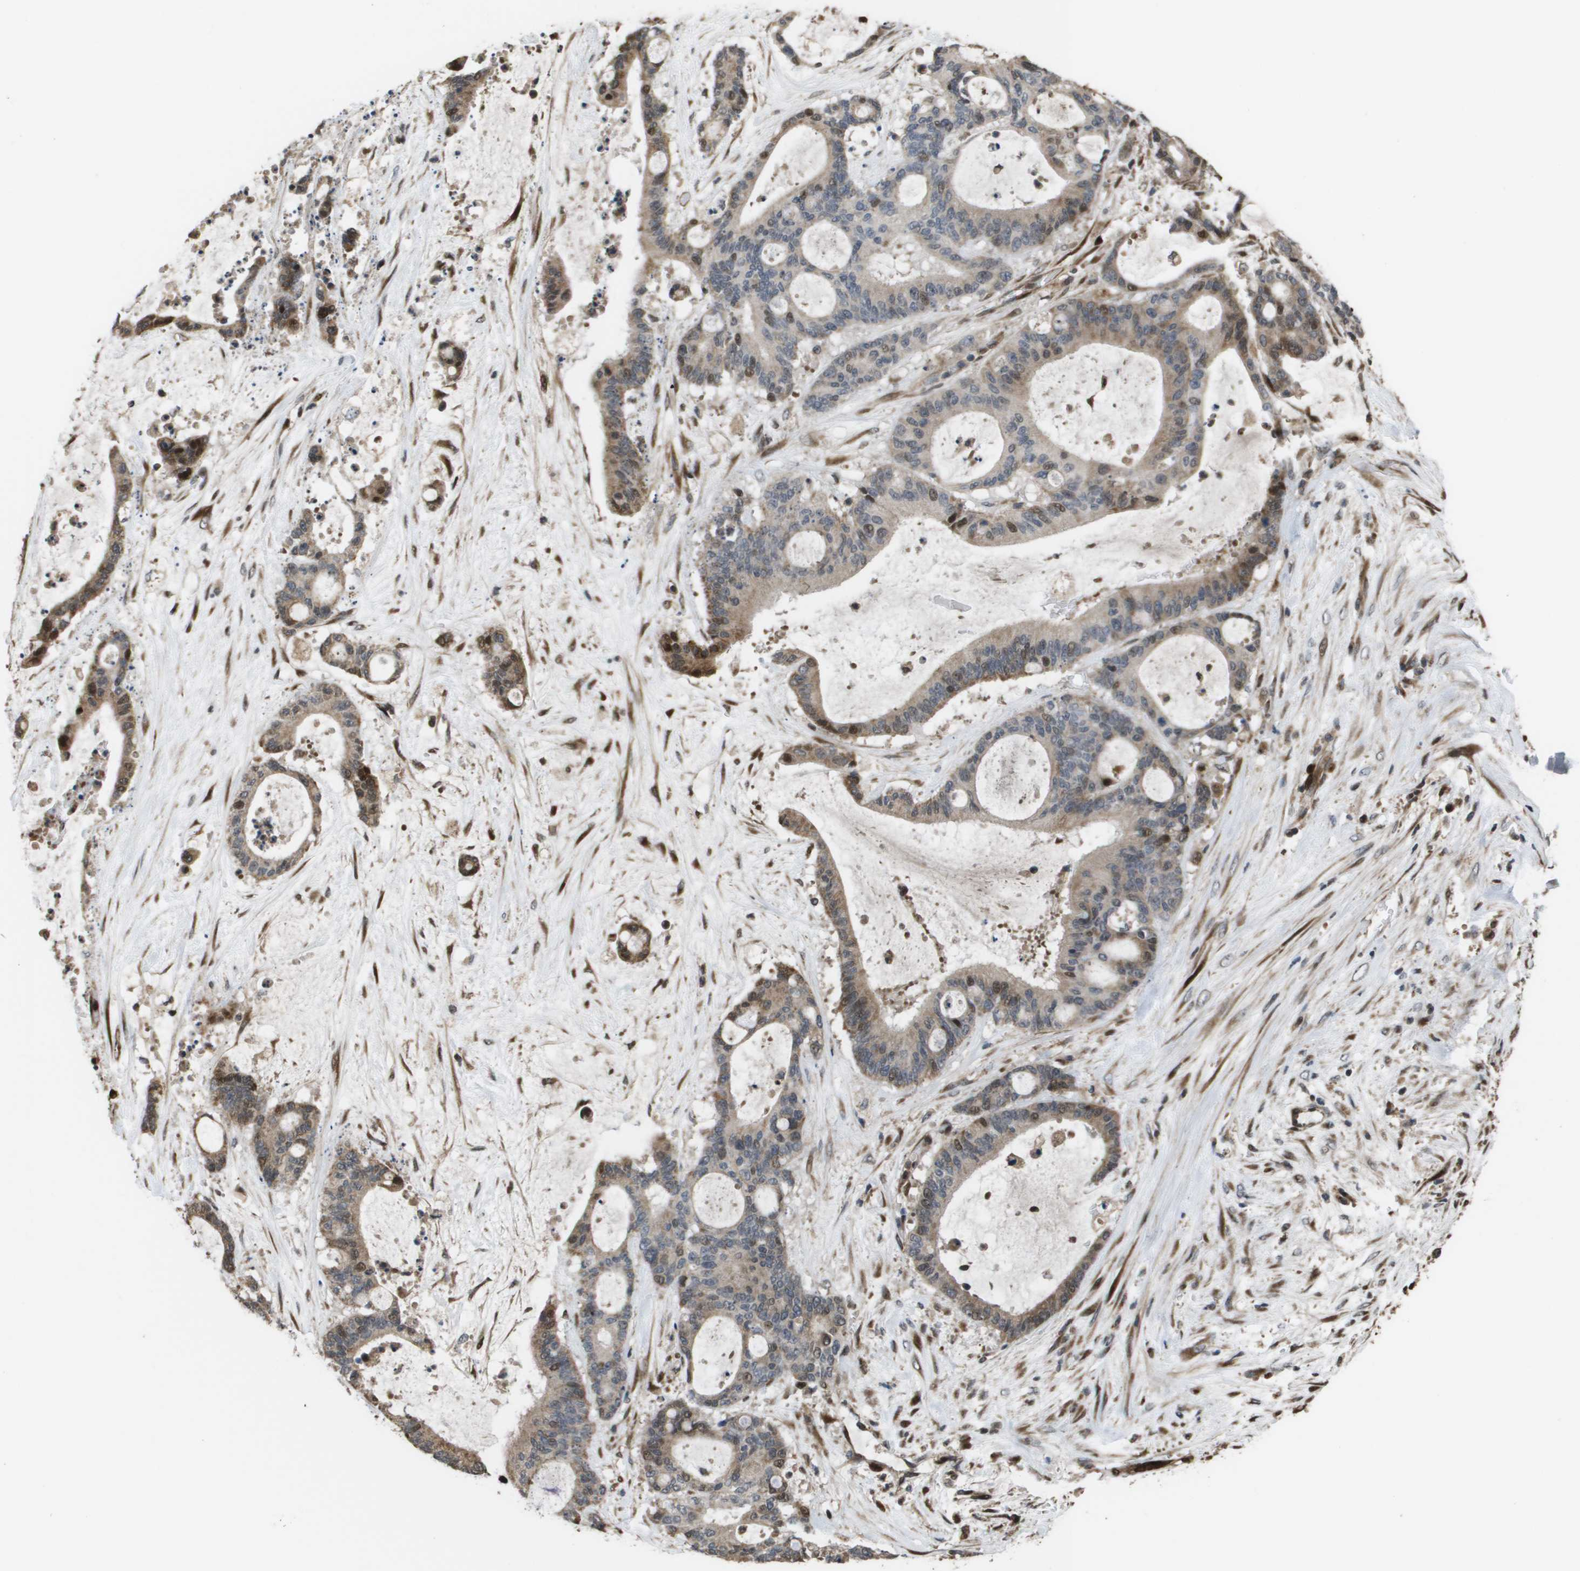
{"staining": {"intensity": "moderate", "quantity": "<25%", "location": "cytoplasmic/membranous,nuclear"}, "tissue": "liver cancer", "cell_type": "Tumor cells", "image_type": "cancer", "snomed": [{"axis": "morphology", "description": "Cholangiocarcinoma"}, {"axis": "topography", "description": "Liver"}], "caption": "Liver cancer (cholangiocarcinoma) was stained to show a protein in brown. There is low levels of moderate cytoplasmic/membranous and nuclear staining in approximately <25% of tumor cells. (brown staining indicates protein expression, while blue staining denotes nuclei).", "gene": "AXIN2", "patient": {"sex": "female", "age": 73}}